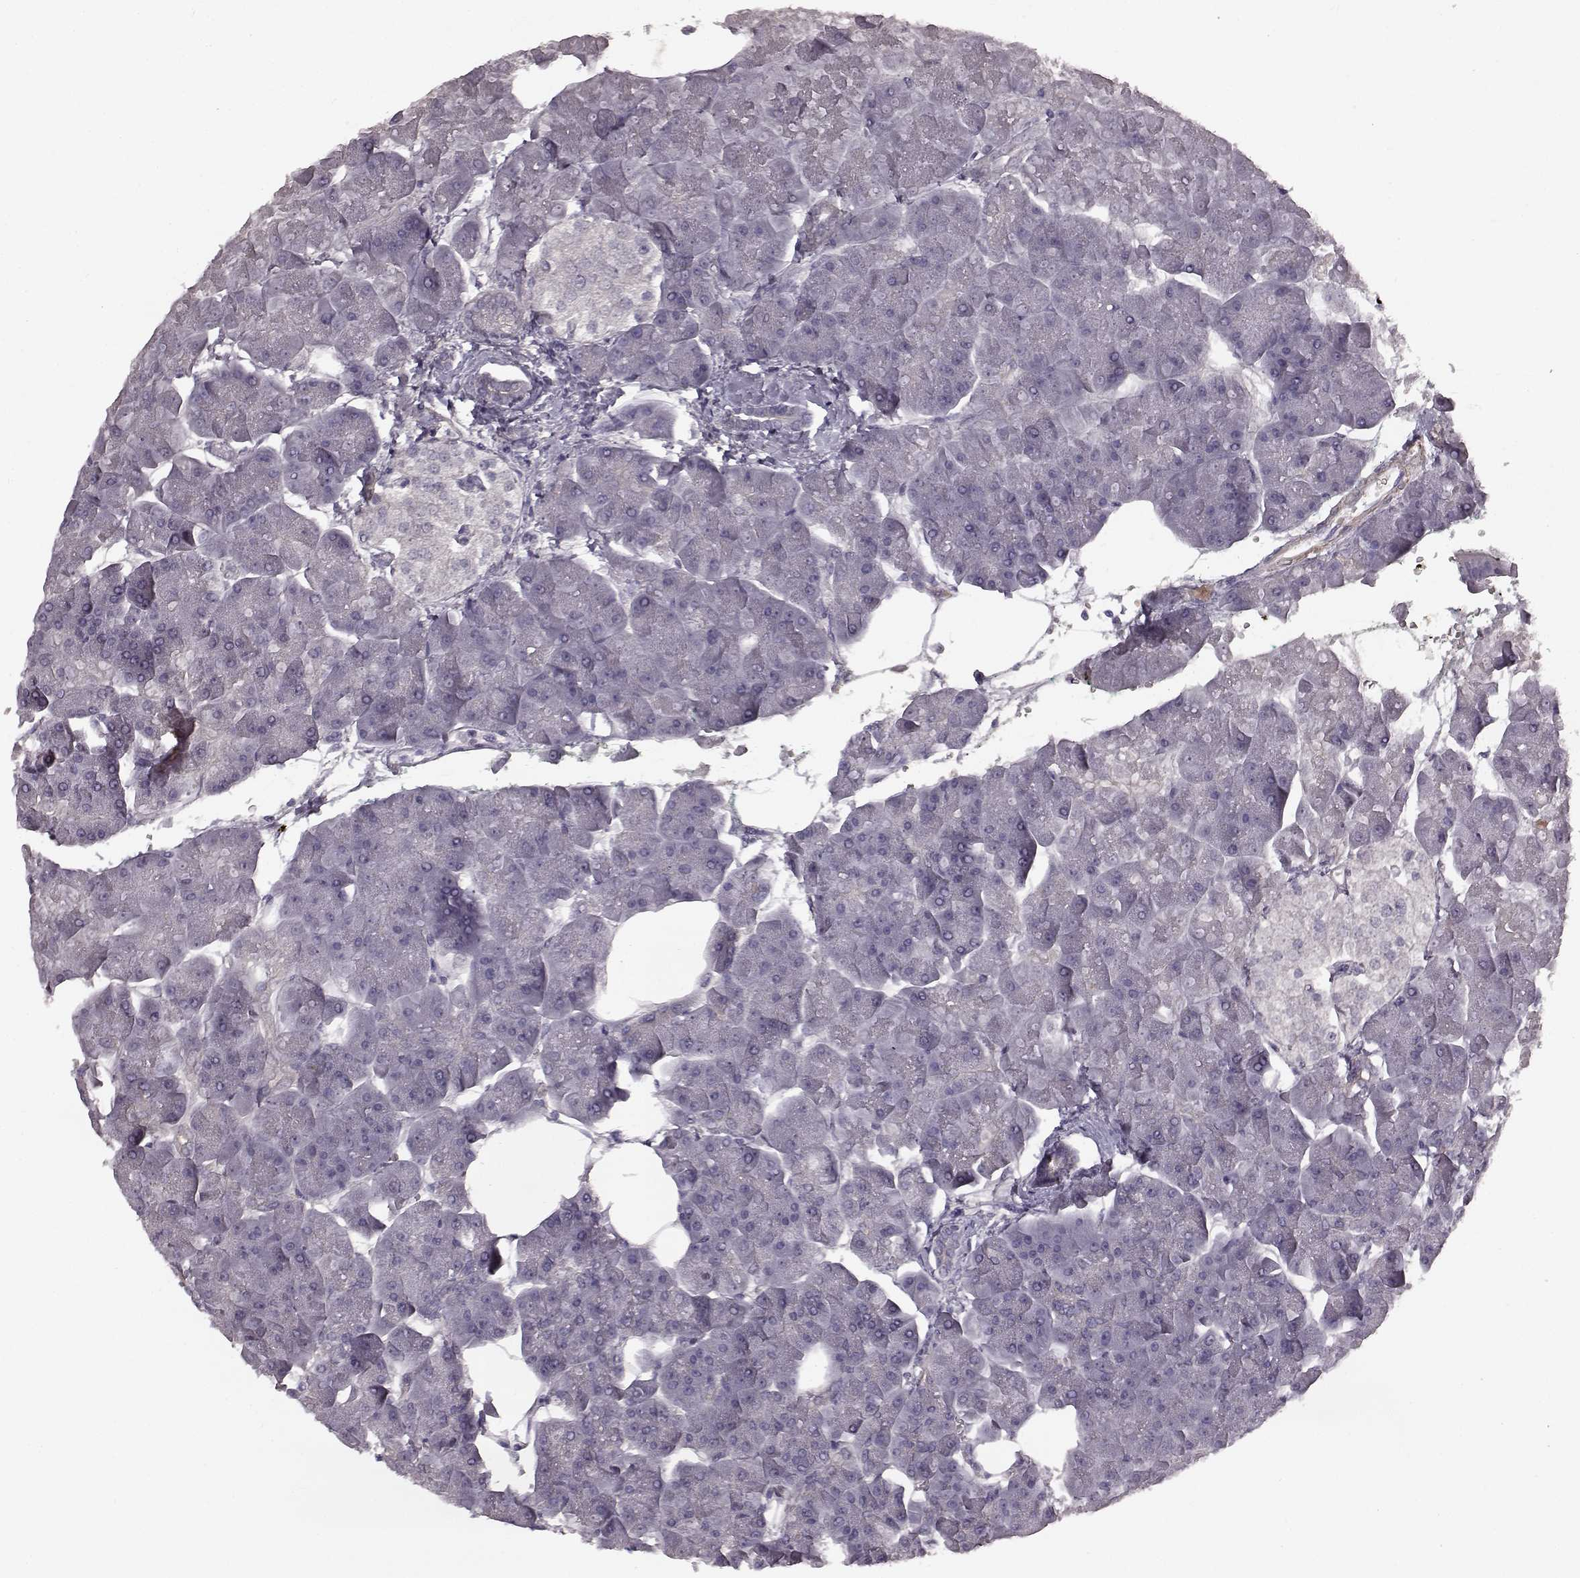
{"staining": {"intensity": "negative", "quantity": "none", "location": "none"}, "tissue": "pancreas", "cell_type": "Exocrine glandular cells", "image_type": "normal", "snomed": [{"axis": "morphology", "description": "Normal tissue, NOS"}, {"axis": "topography", "description": "Adipose tissue"}, {"axis": "topography", "description": "Pancreas"}, {"axis": "topography", "description": "Peripheral nerve tissue"}], "caption": "A high-resolution histopathology image shows immunohistochemistry (IHC) staining of normal pancreas, which reveals no significant expression in exocrine glandular cells. Brightfield microscopy of IHC stained with DAB (3,3'-diaminobenzidine) (brown) and hematoxylin (blue), captured at high magnification.", "gene": "SLCO3A1", "patient": {"sex": "female", "age": 58}}